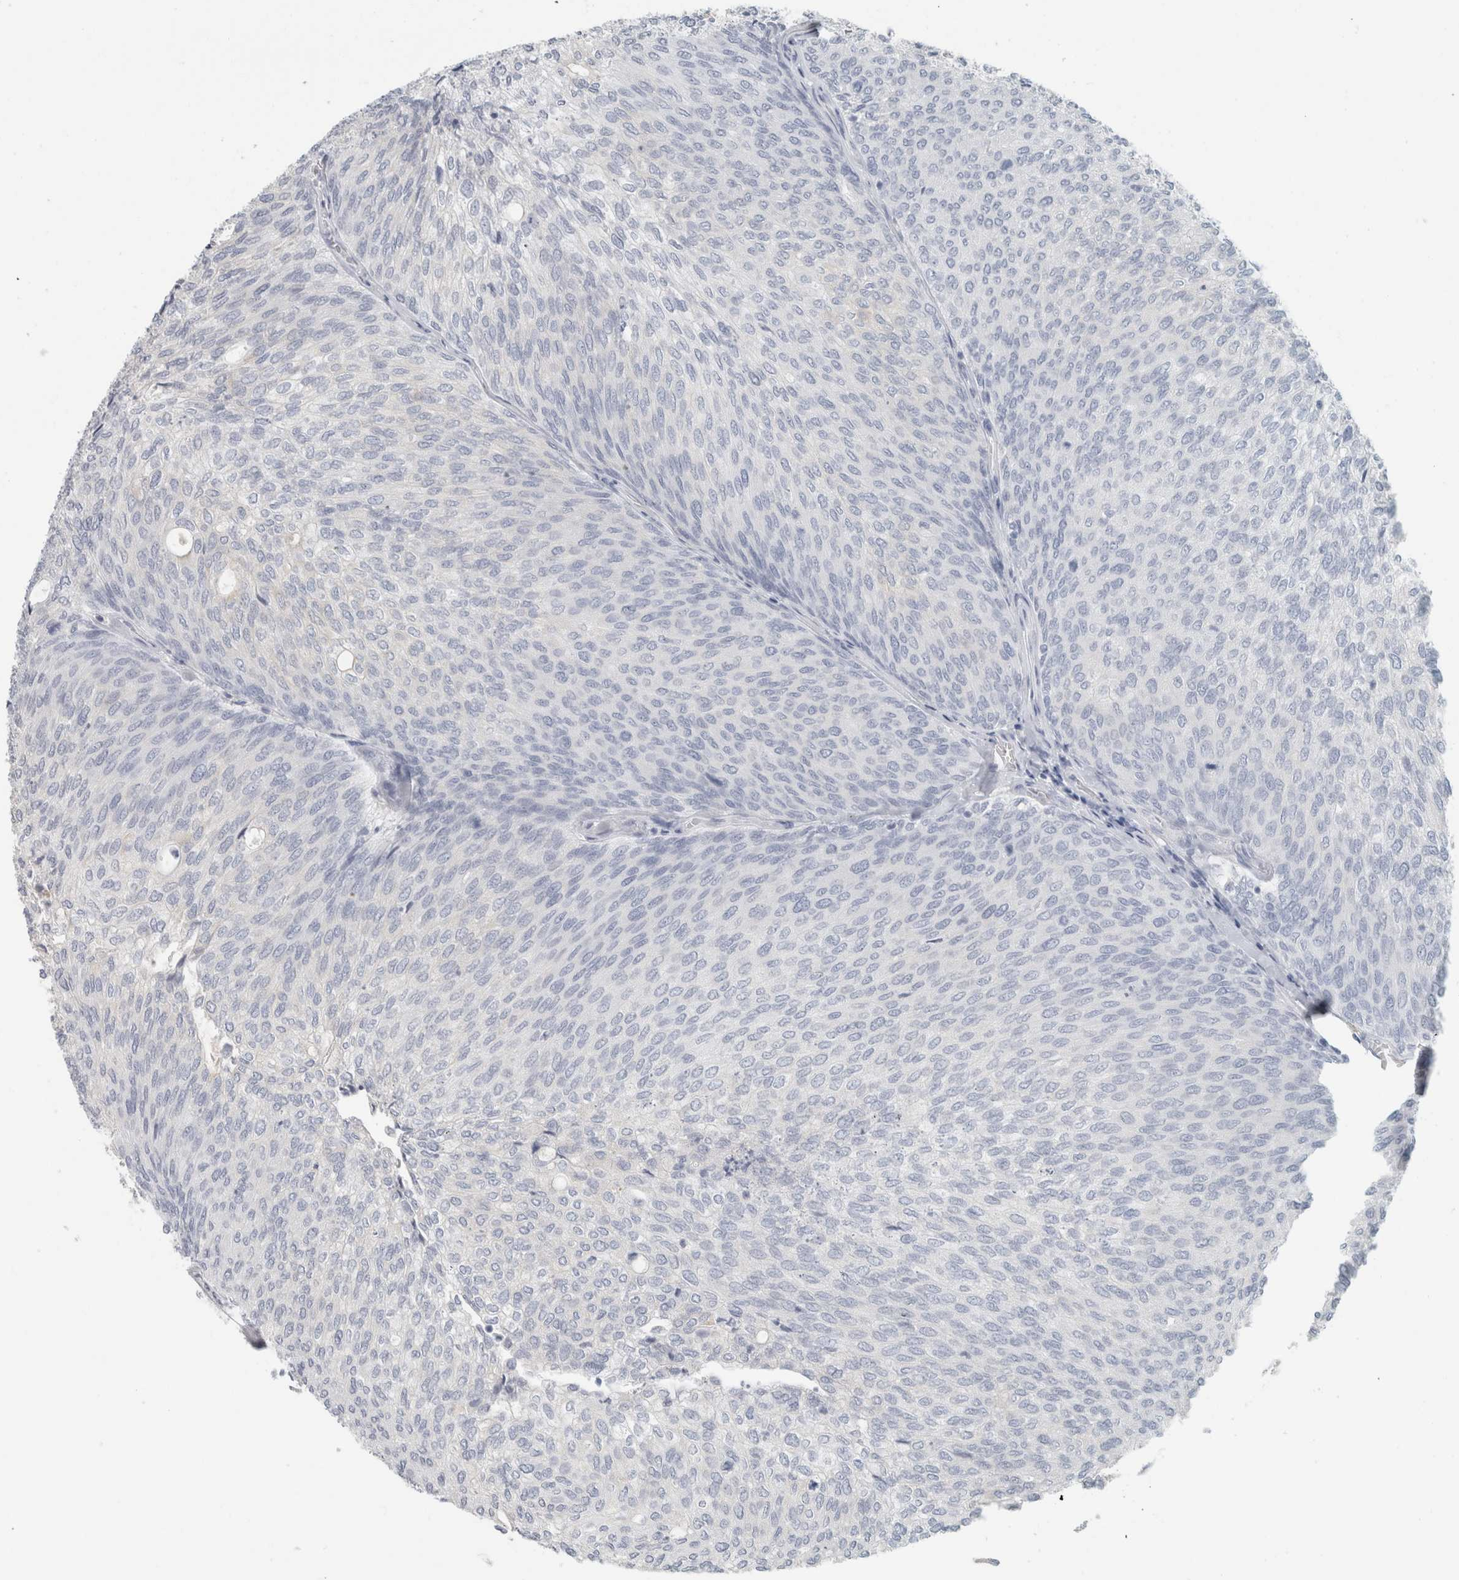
{"staining": {"intensity": "negative", "quantity": "none", "location": "none"}, "tissue": "urothelial cancer", "cell_type": "Tumor cells", "image_type": "cancer", "snomed": [{"axis": "morphology", "description": "Urothelial carcinoma, Low grade"}, {"axis": "topography", "description": "Urinary bladder"}], "caption": "This photomicrograph is of urothelial carcinoma (low-grade) stained with immunohistochemistry to label a protein in brown with the nuclei are counter-stained blue. There is no expression in tumor cells.", "gene": "SLC28A3", "patient": {"sex": "female", "age": 79}}